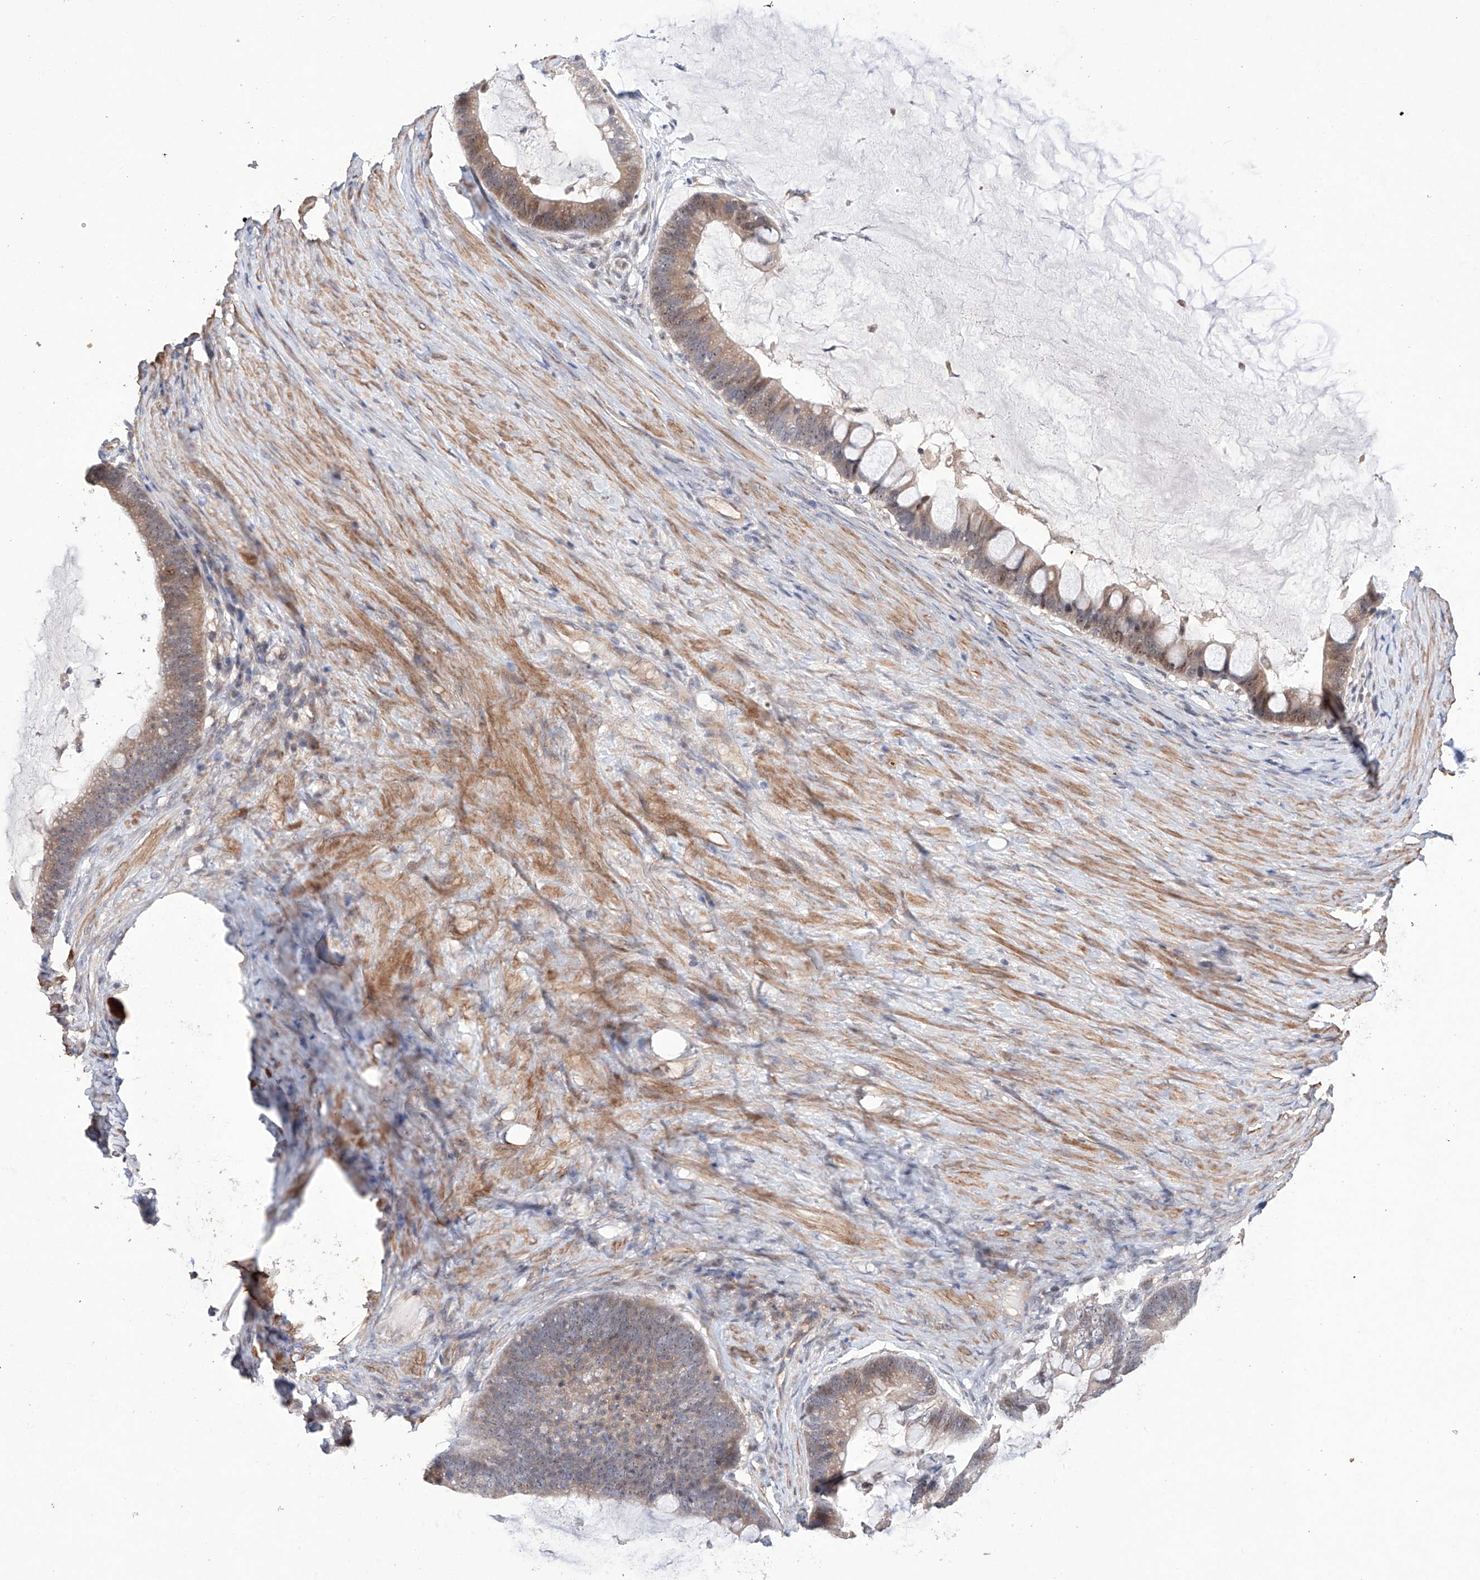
{"staining": {"intensity": "weak", "quantity": ">75%", "location": "cytoplasmic/membranous,nuclear"}, "tissue": "ovarian cancer", "cell_type": "Tumor cells", "image_type": "cancer", "snomed": [{"axis": "morphology", "description": "Cystadenocarcinoma, mucinous, NOS"}, {"axis": "topography", "description": "Ovary"}], "caption": "Ovarian mucinous cystadenocarcinoma stained for a protein reveals weak cytoplasmic/membranous and nuclear positivity in tumor cells.", "gene": "AFG1L", "patient": {"sex": "female", "age": 61}}